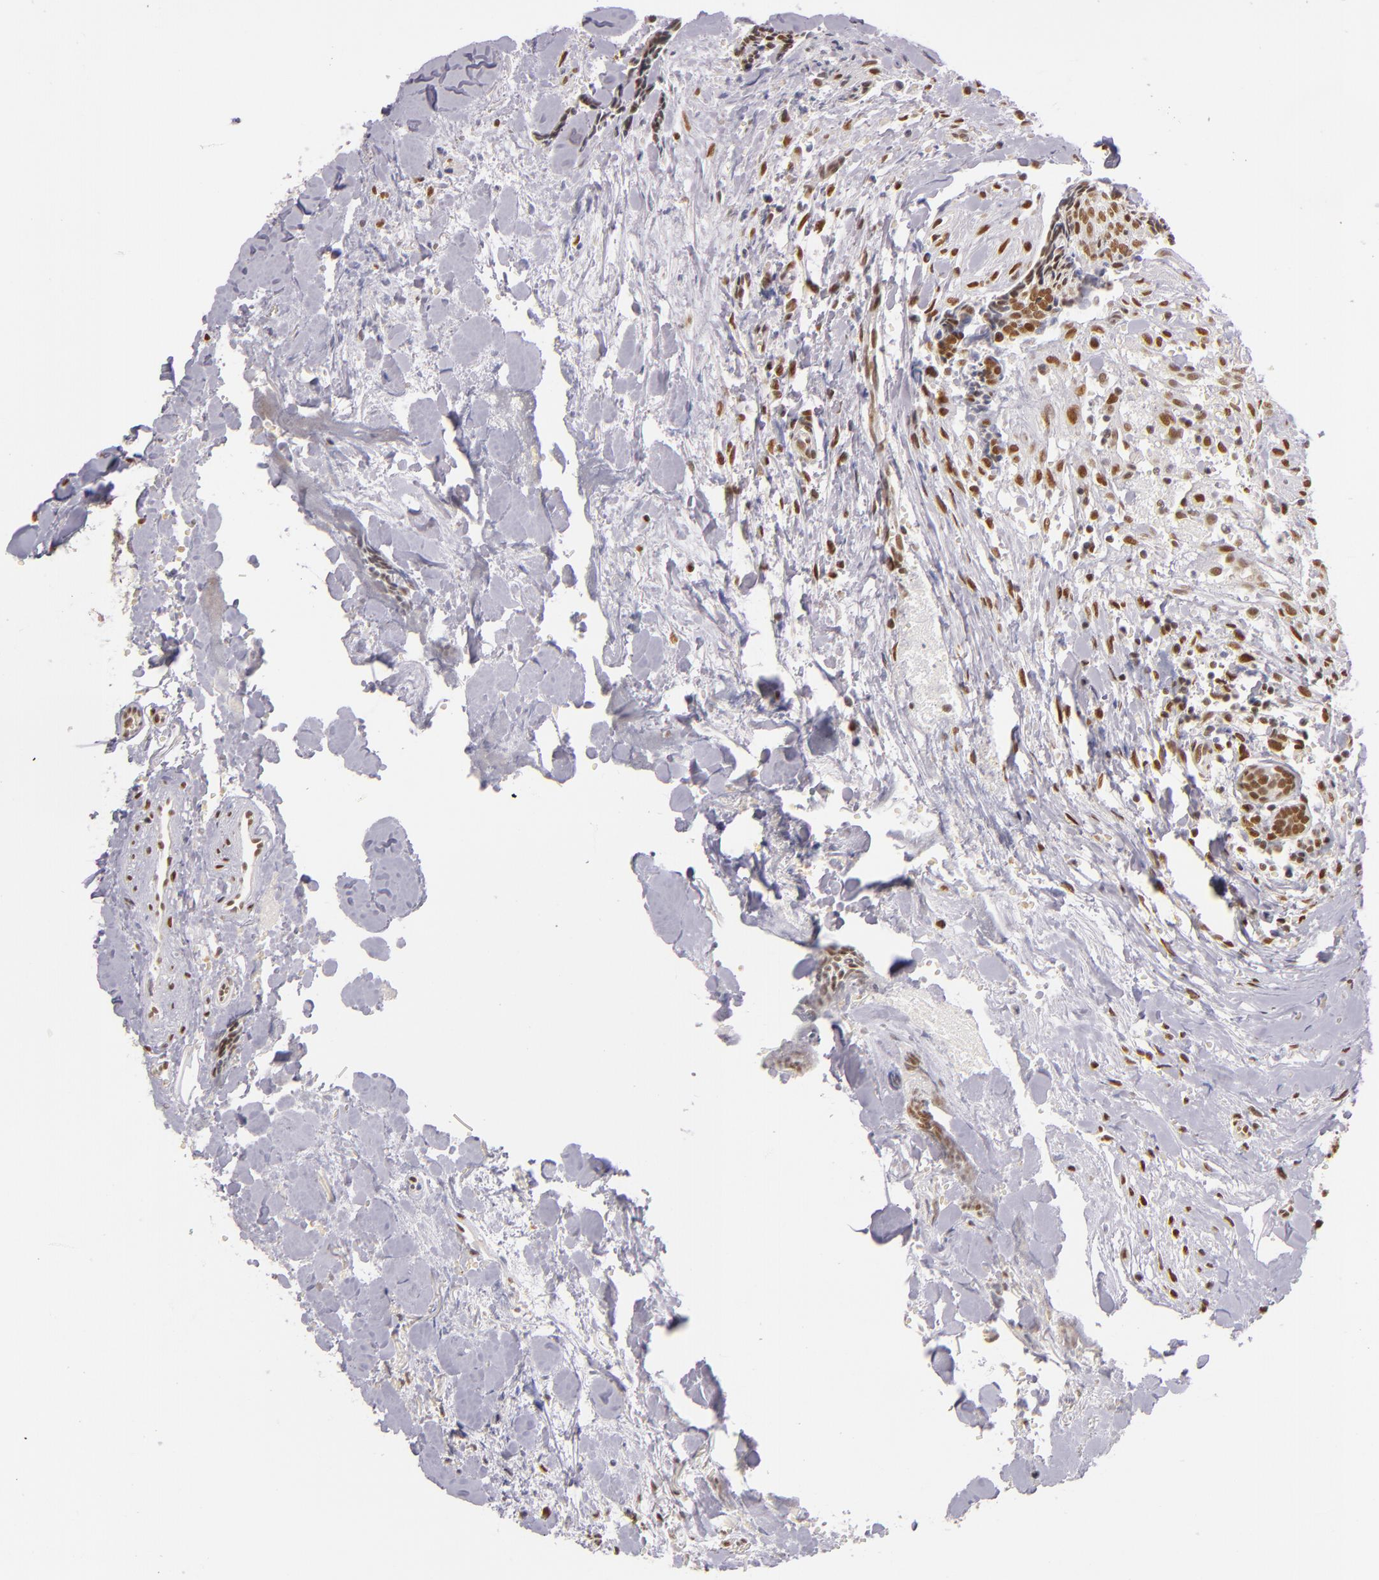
{"staining": {"intensity": "moderate", "quantity": ">75%", "location": "nuclear"}, "tissue": "head and neck cancer", "cell_type": "Tumor cells", "image_type": "cancer", "snomed": [{"axis": "morphology", "description": "Squamous cell carcinoma, NOS"}, {"axis": "topography", "description": "Salivary gland"}, {"axis": "topography", "description": "Head-Neck"}], "caption": "There is medium levels of moderate nuclear positivity in tumor cells of head and neck cancer, as demonstrated by immunohistochemical staining (brown color).", "gene": "NCOR2", "patient": {"sex": "male", "age": 70}}